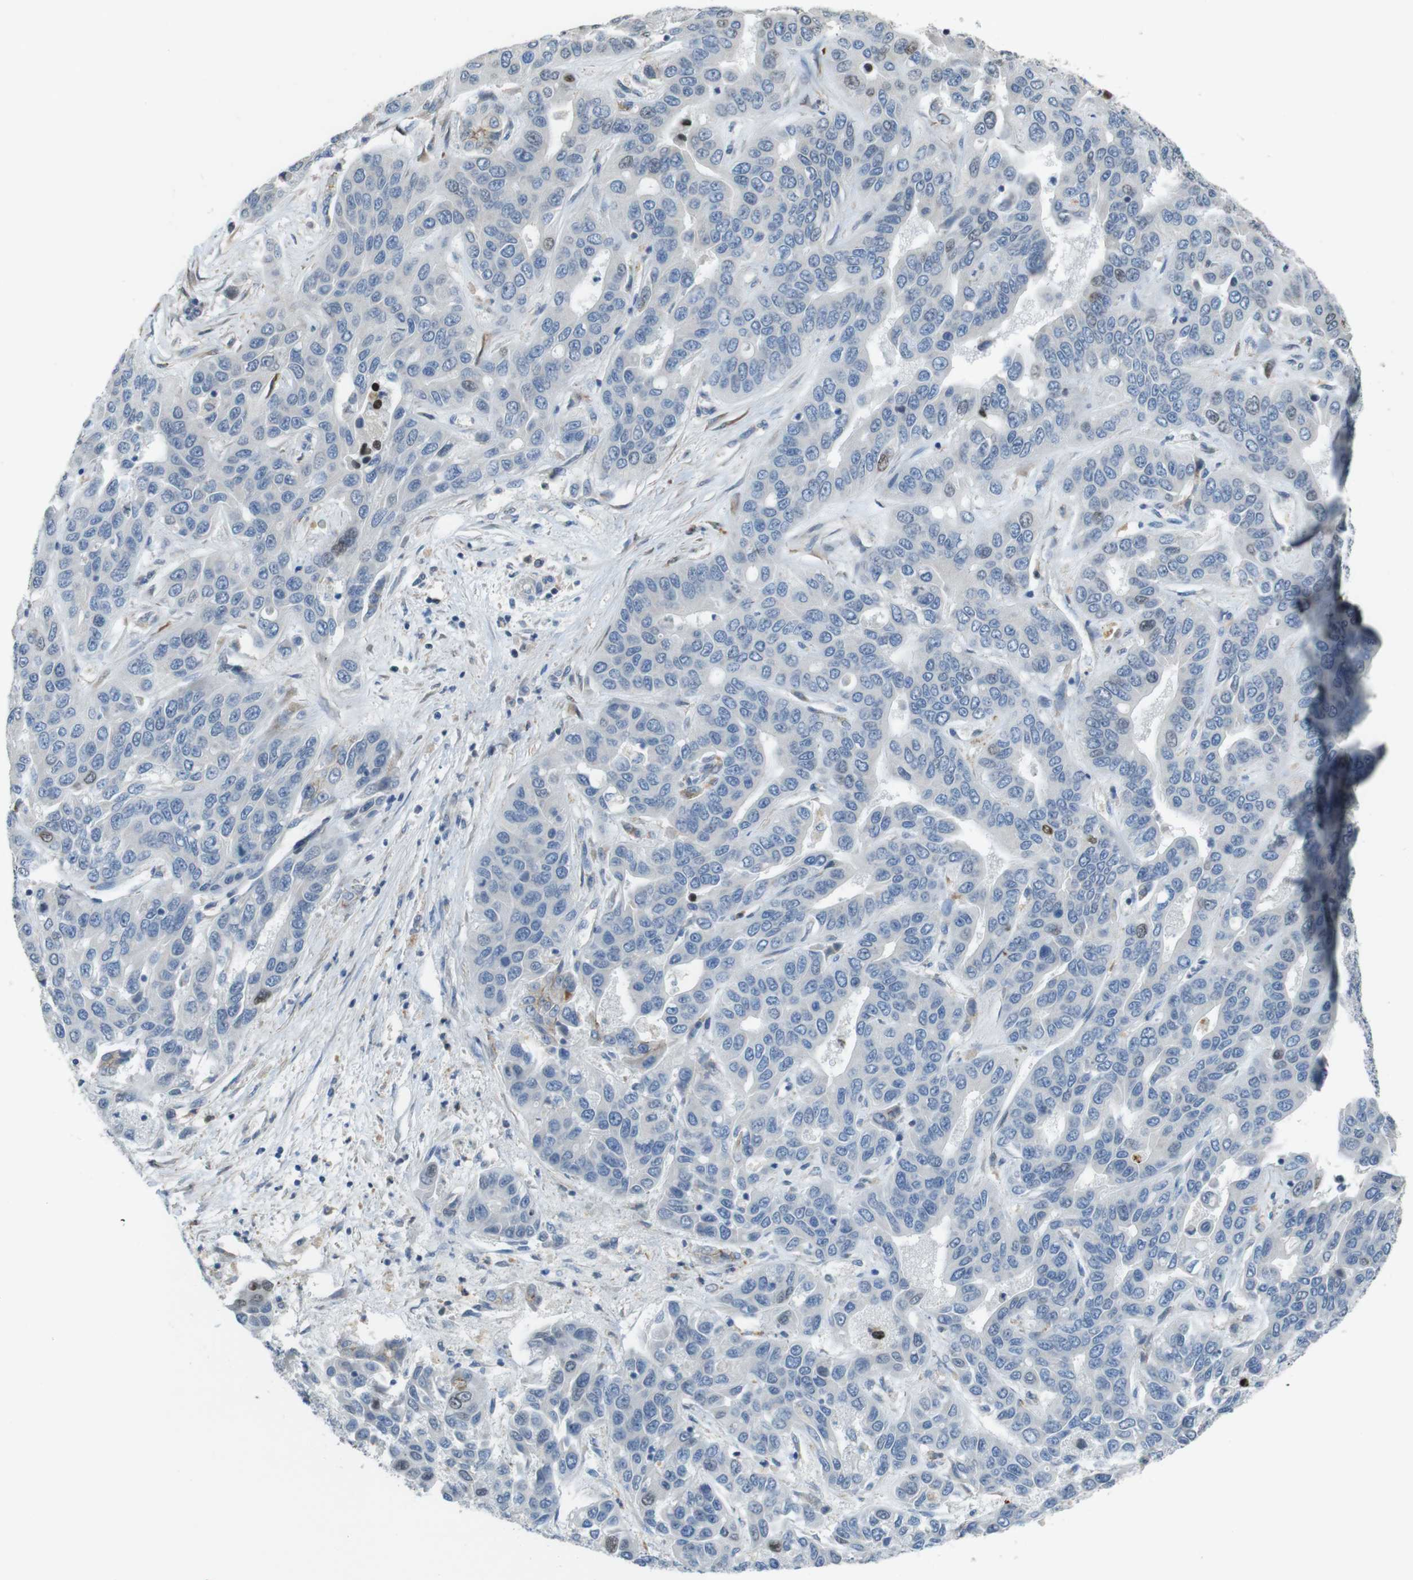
{"staining": {"intensity": "negative", "quantity": "none", "location": "none"}, "tissue": "liver cancer", "cell_type": "Tumor cells", "image_type": "cancer", "snomed": [{"axis": "morphology", "description": "Cholangiocarcinoma"}, {"axis": "topography", "description": "Liver"}], "caption": "High power microscopy photomicrograph of an immunohistochemistry histopathology image of cholangiocarcinoma (liver), revealing no significant positivity in tumor cells.", "gene": "PCDH10", "patient": {"sex": "female", "age": 52}}